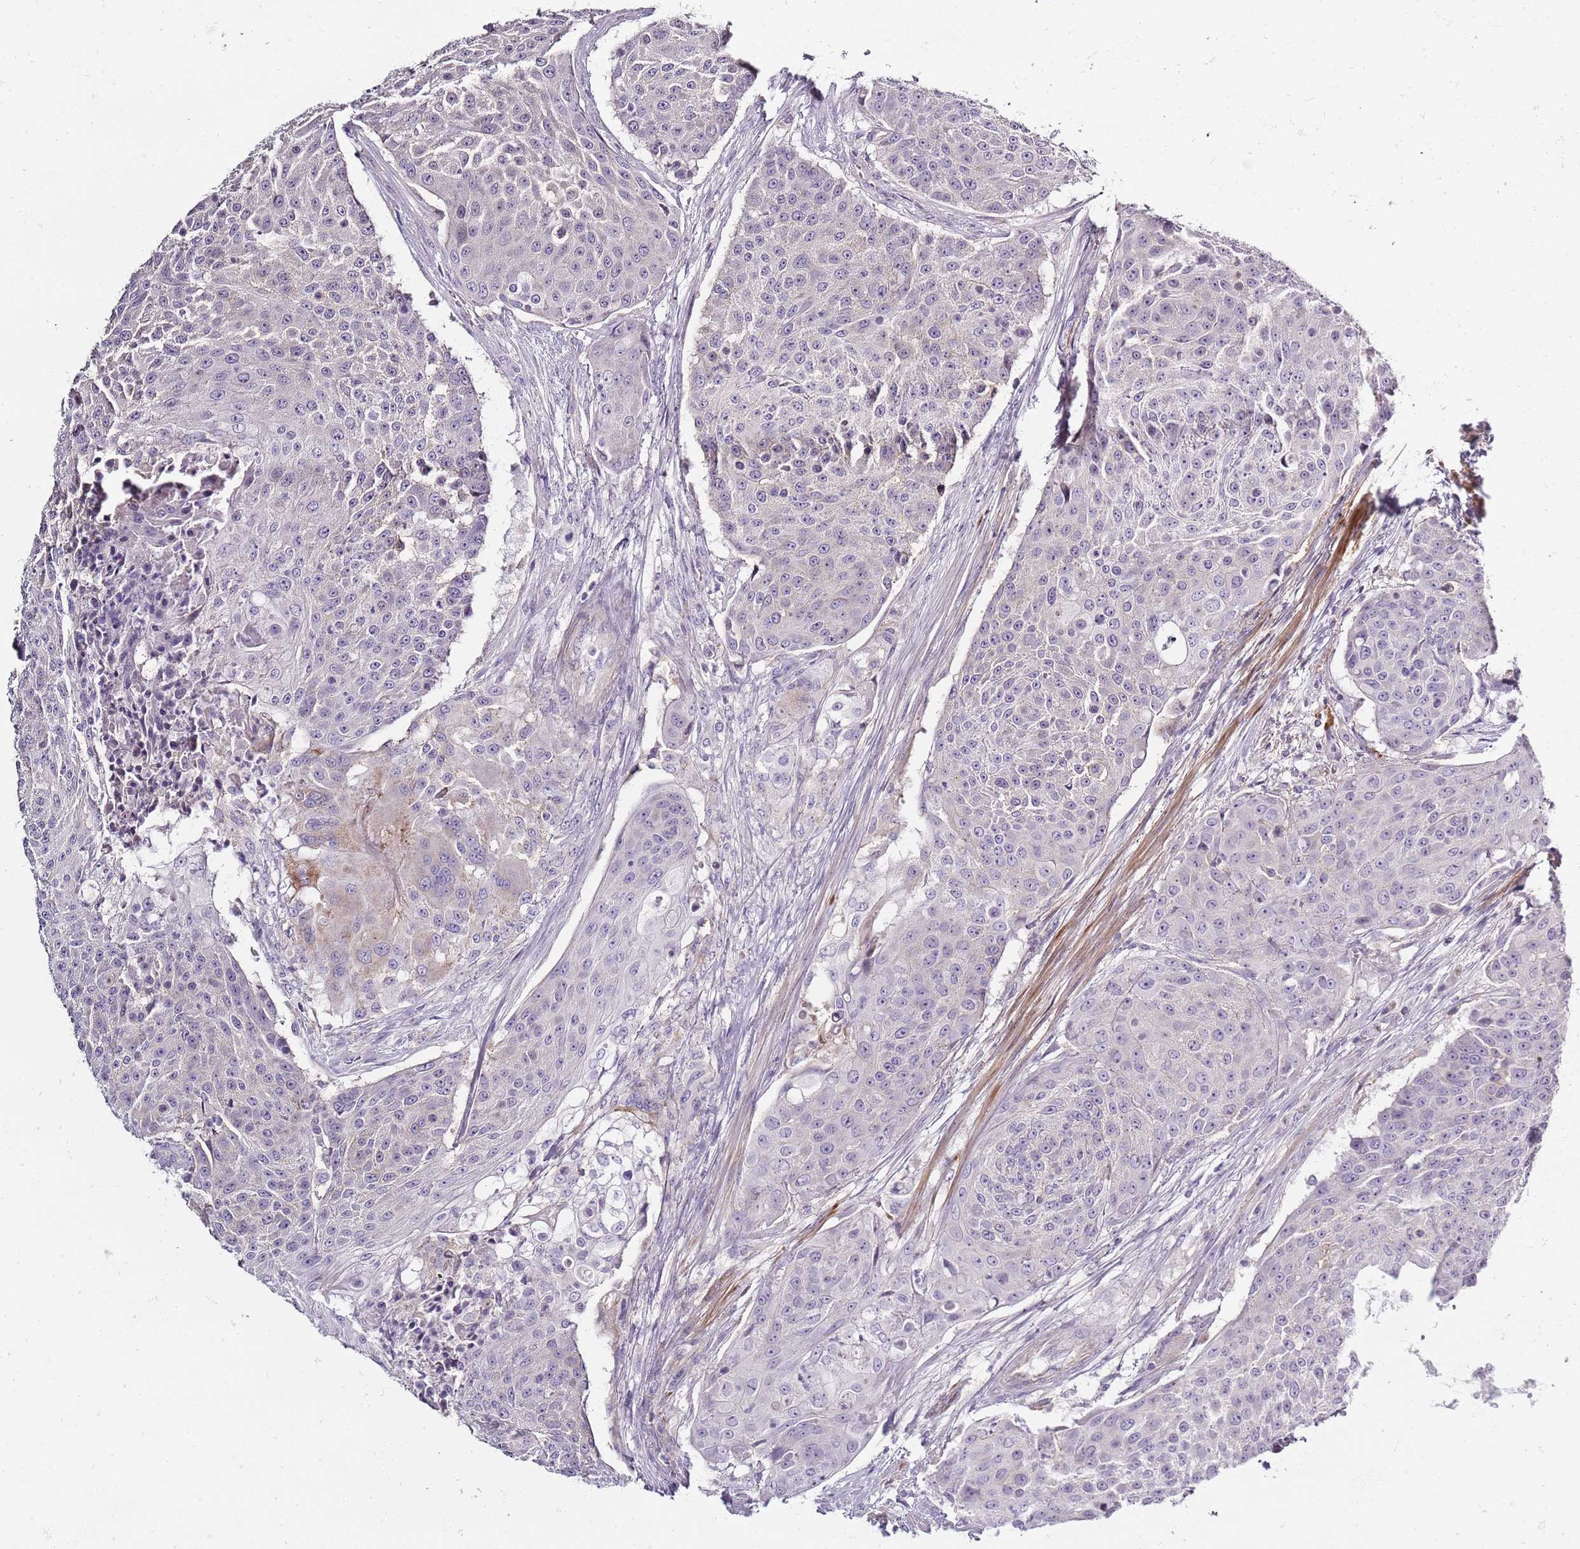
{"staining": {"intensity": "negative", "quantity": "none", "location": "none"}, "tissue": "urothelial cancer", "cell_type": "Tumor cells", "image_type": "cancer", "snomed": [{"axis": "morphology", "description": "Urothelial carcinoma, High grade"}, {"axis": "topography", "description": "Urinary bladder"}], "caption": "High-grade urothelial carcinoma stained for a protein using immunohistochemistry exhibits no staining tumor cells.", "gene": "SYNGR3", "patient": {"sex": "female", "age": 63}}